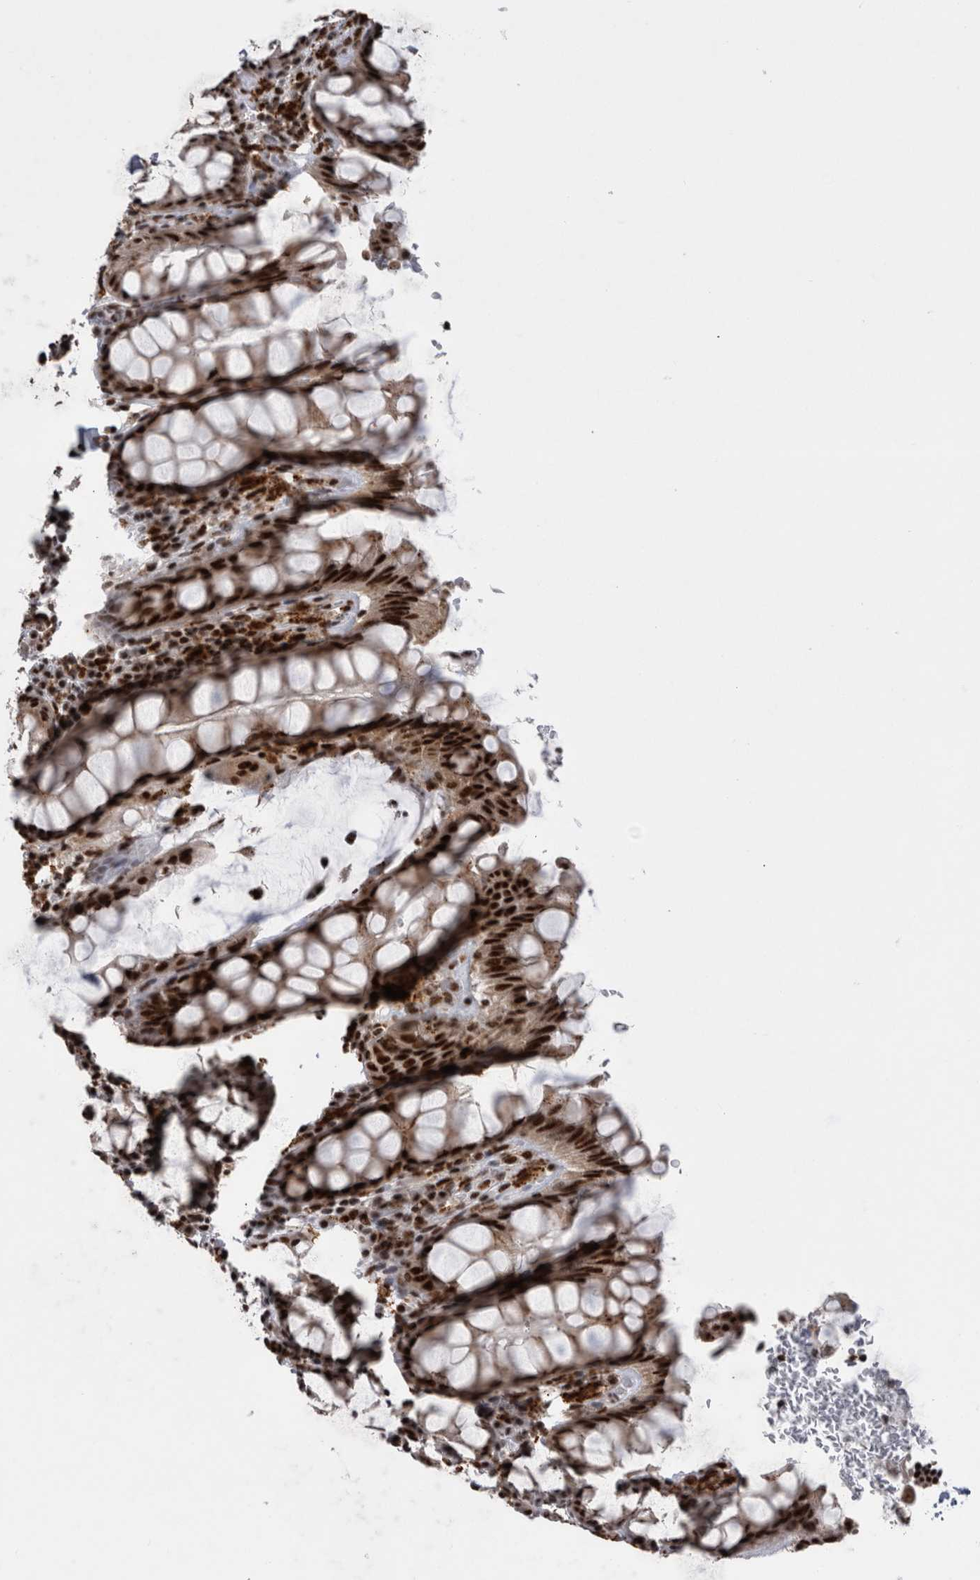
{"staining": {"intensity": "strong", "quantity": ">75%", "location": "nuclear"}, "tissue": "rectum", "cell_type": "Glandular cells", "image_type": "normal", "snomed": [{"axis": "morphology", "description": "Normal tissue, NOS"}, {"axis": "topography", "description": "Rectum"}], "caption": "Protein expression analysis of normal human rectum reveals strong nuclear staining in about >75% of glandular cells.", "gene": "CDK11A", "patient": {"sex": "male", "age": 64}}